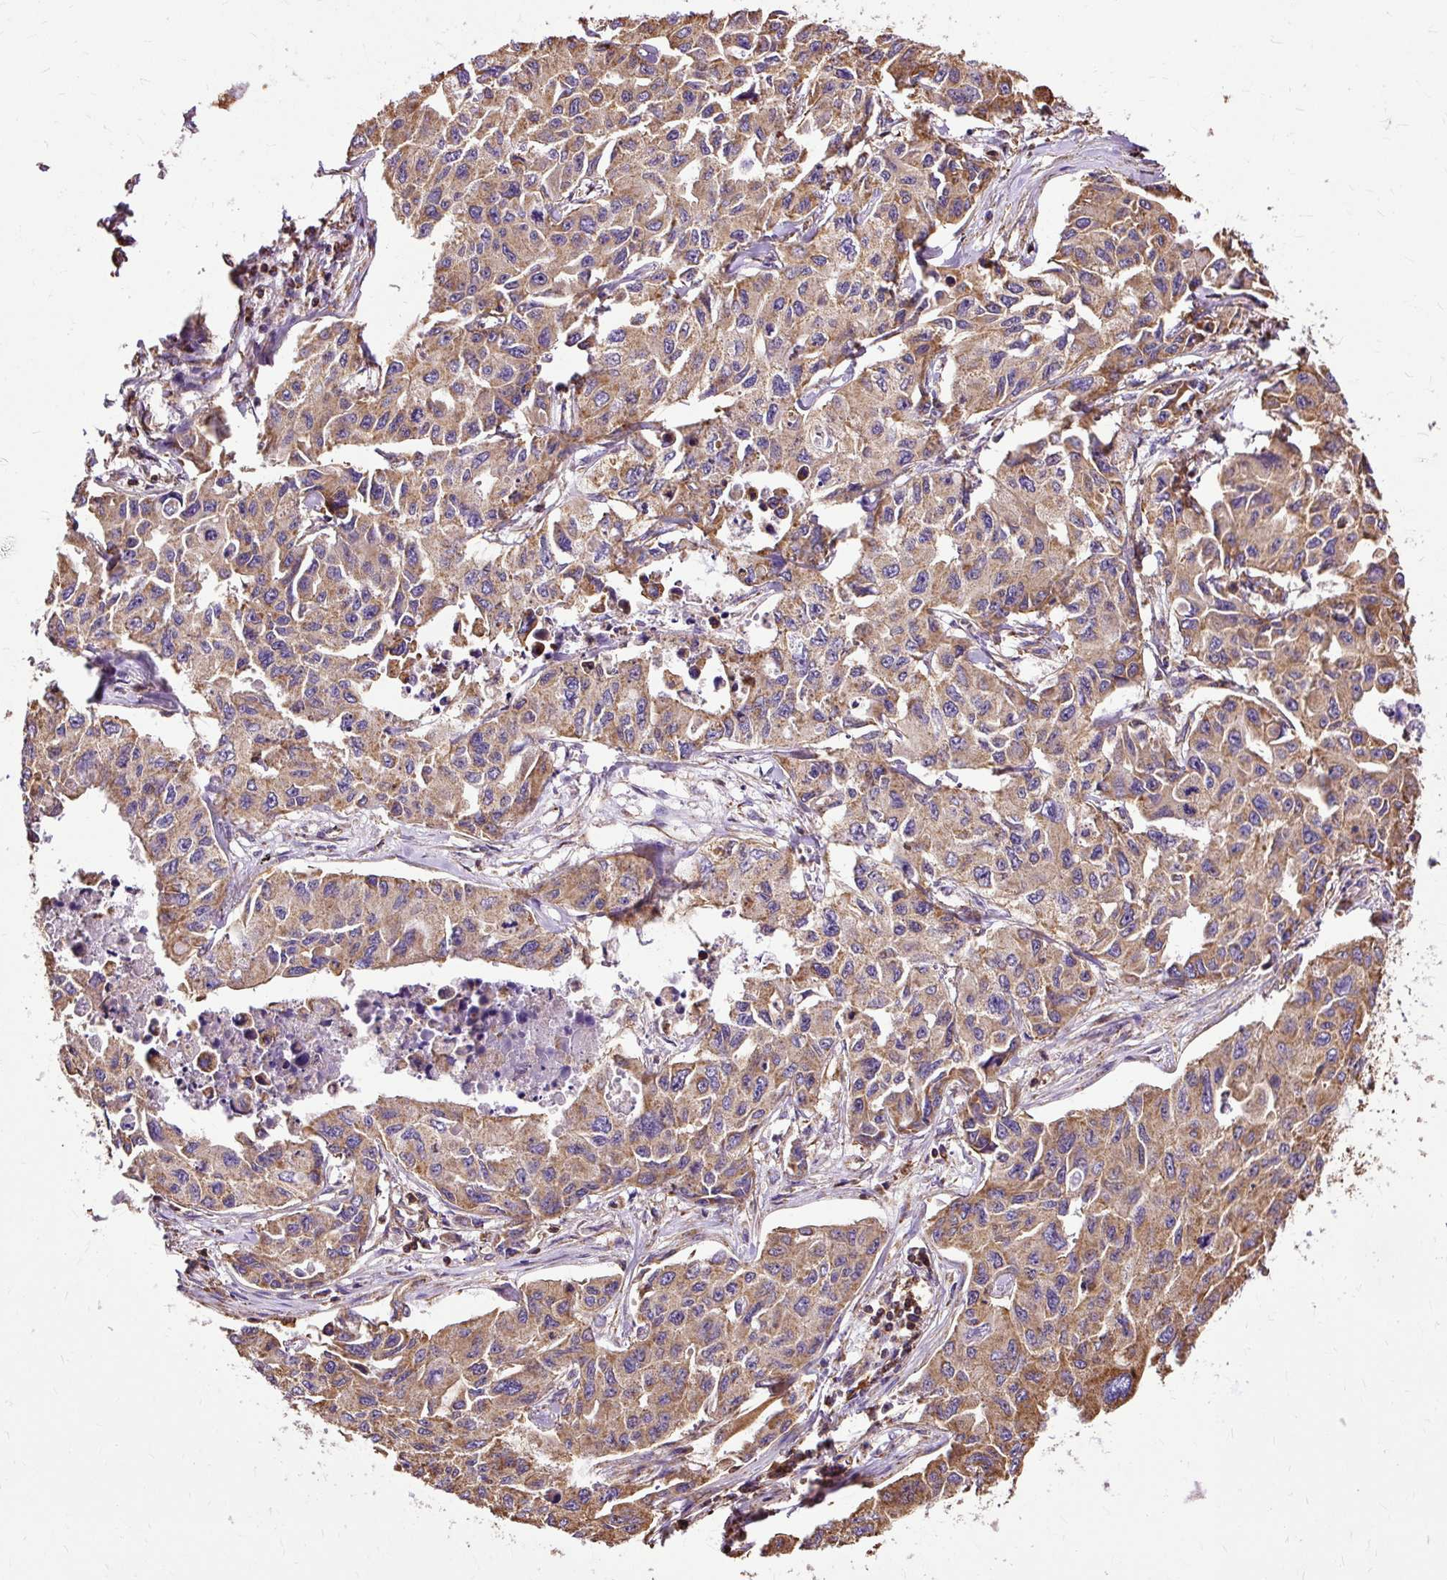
{"staining": {"intensity": "weak", "quantity": "25%-75%", "location": "cytoplasmic/membranous"}, "tissue": "lung cancer", "cell_type": "Tumor cells", "image_type": "cancer", "snomed": [{"axis": "morphology", "description": "Adenocarcinoma, NOS"}, {"axis": "topography", "description": "Lung"}], "caption": "There is low levels of weak cytoplasmic/membranous staining in tumor cells of lung adenocarcinoma, as demonstrated by immunohistochemical staining (brown color).", "gene": "KLHL11", "patient": {"sex": "male", "age": 64}}